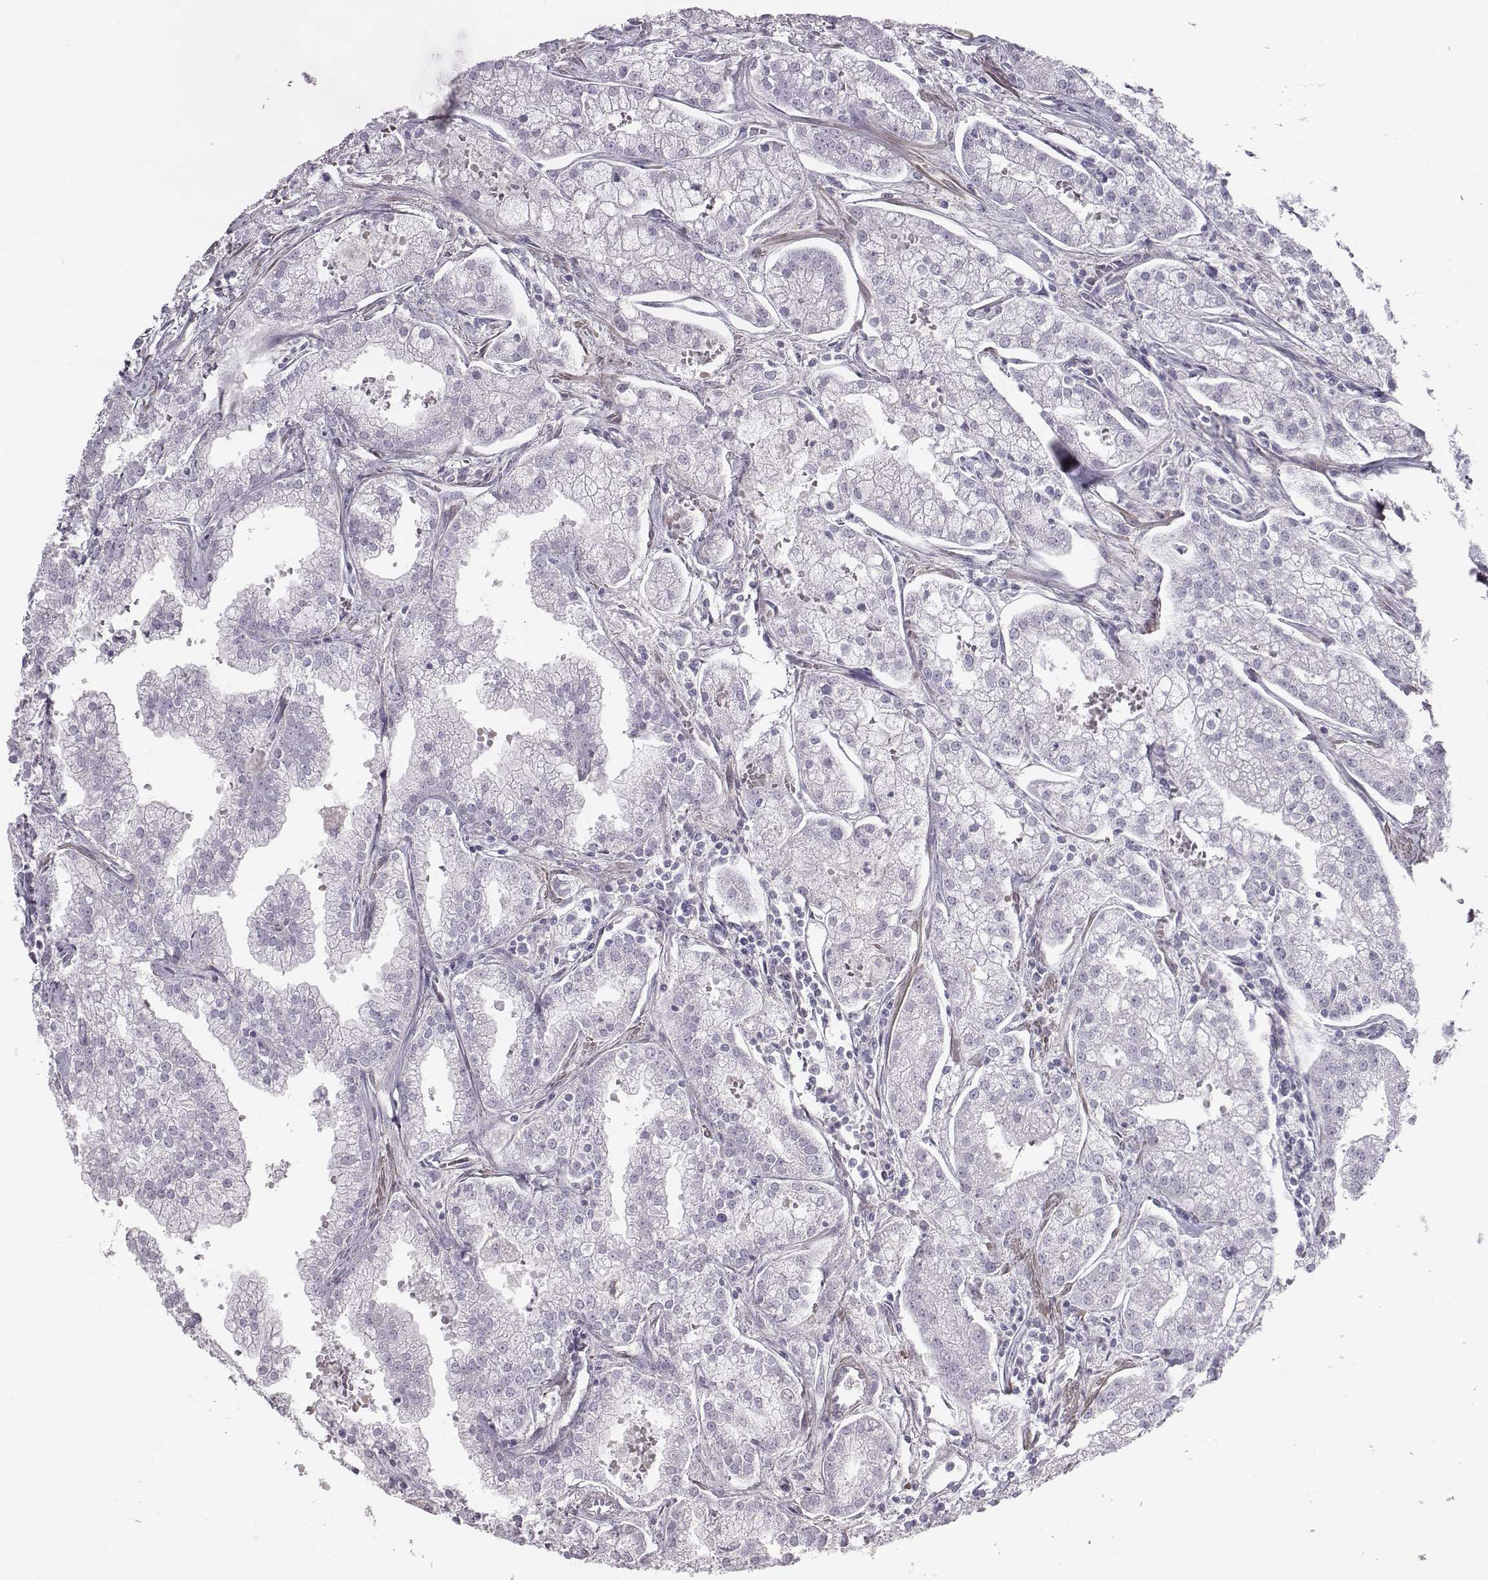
{"staining": {"intensity": "negative", "quantity": "none", "location": "none"}, "tissue": "prostate cancer", "cell_type": "Tumor cells", "image_type": "cancer", "snomed": [{"axis": "morphology", "description": "Adenocarcinoma, NOS"}, {"axis": "topography", "description": "Prostate"}], "caption": "DAB immunohistochemical staining of adenocarcinoma (prostate) shows no significant positivity in tumor cells.", "gene": "CRISP1", "patient": {"sex": "male", "age": 70}}